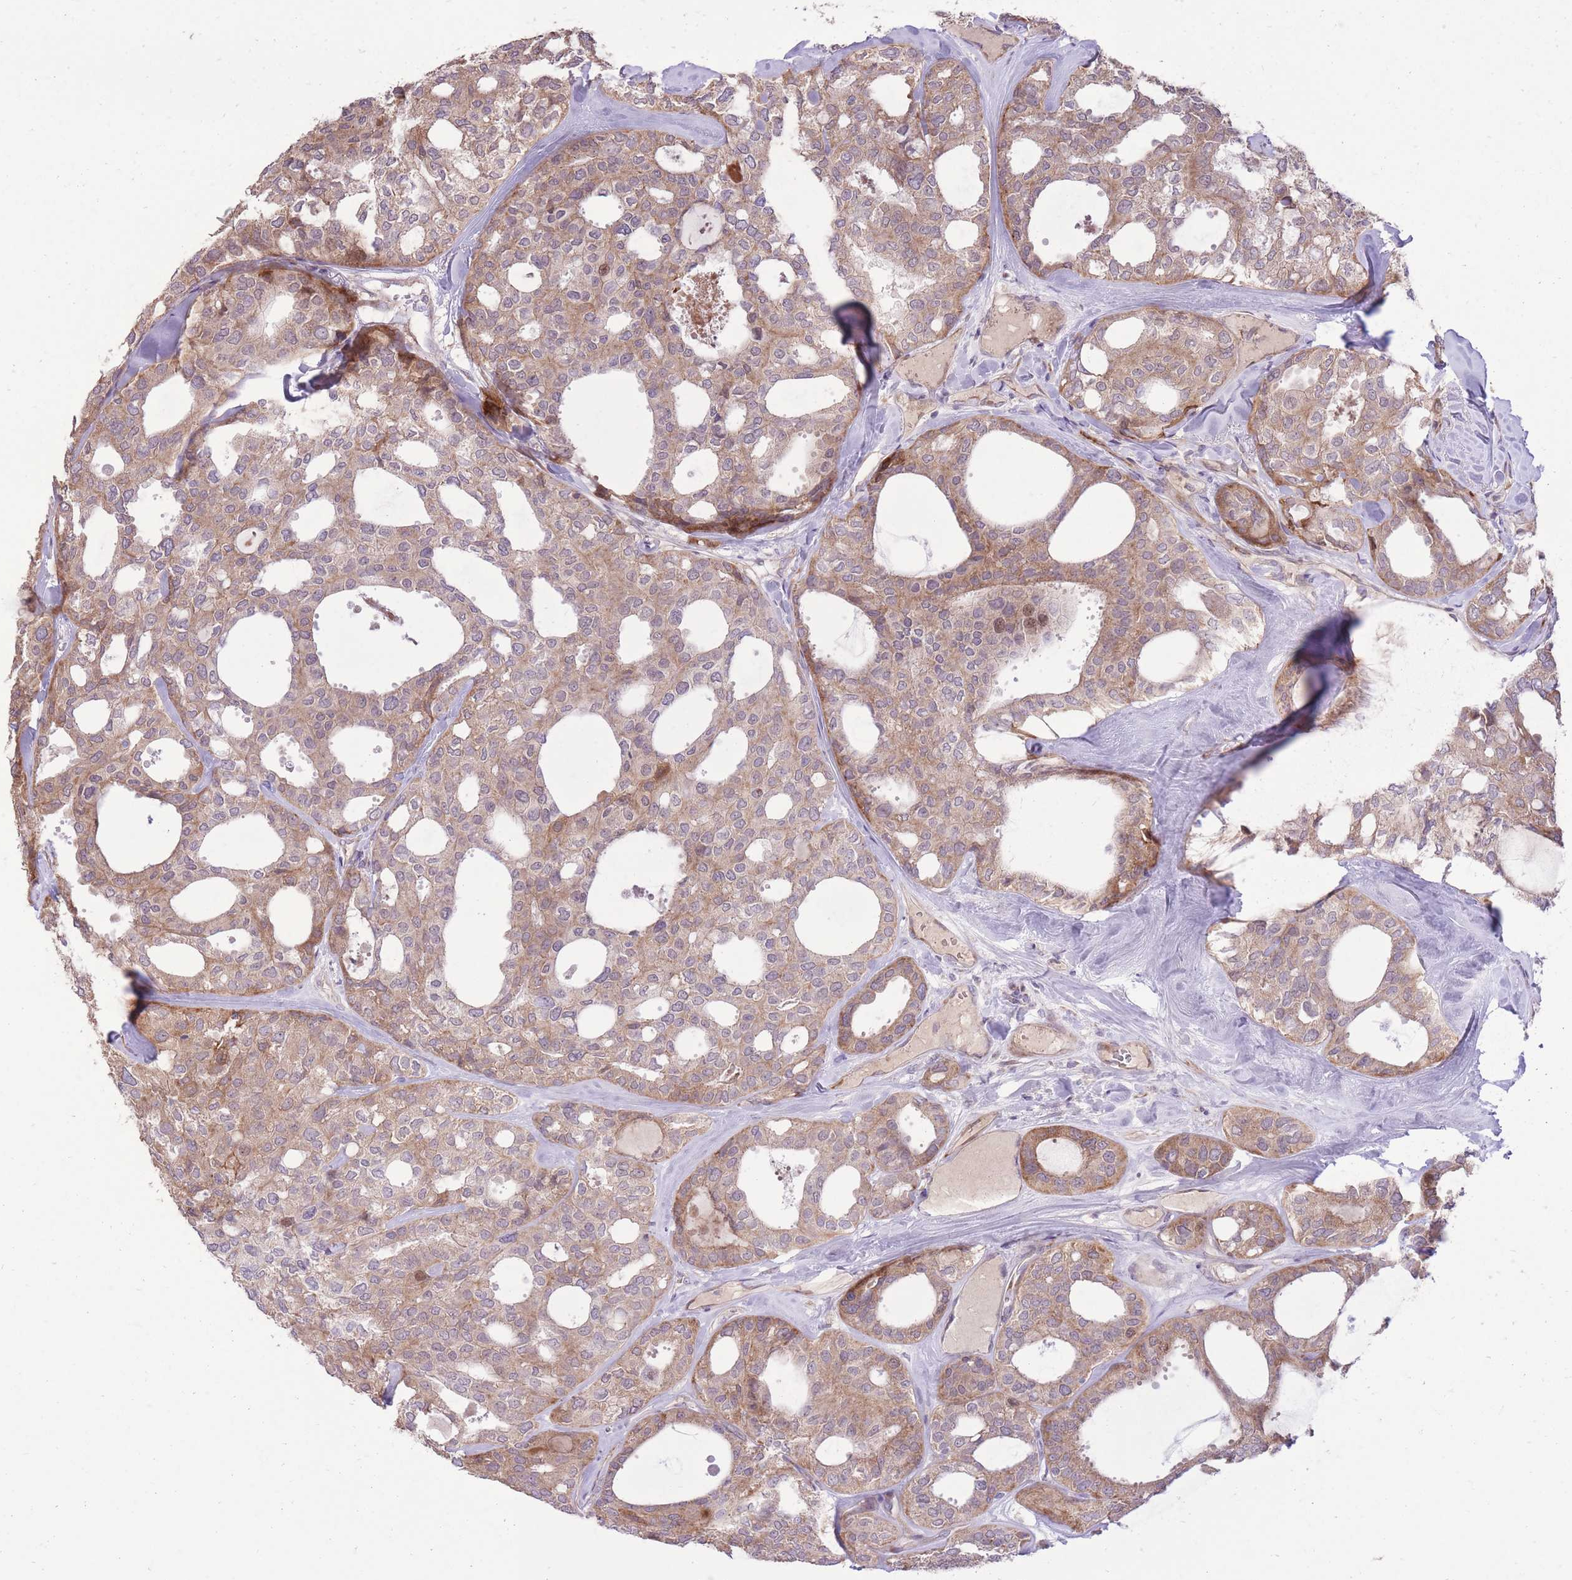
{"staining": {"intensity": "moderate", "quantity": ">75%", "location": "cytoplasmic/membranous"}, "tissue": "thyroid cancer", "cell_type": "Tumor cells", "image_type": "cancer", "snomed": [{"axis": "morphology", "description": "Follicular adenoma carcinoma, NOS"}, {"axis": "topography", "description": "Thyroid gland"}], "caption": "Thyroid cancer was stained to show a protein in brown. There is medium levels of moderate cytoplasmic/membranous expression in about >75% of tumor cells. The protein is shown in brown color, while the nuclei are stained blue.", "gene": "SLC4A4", "patient": {"sex": "male", "age": 75}}